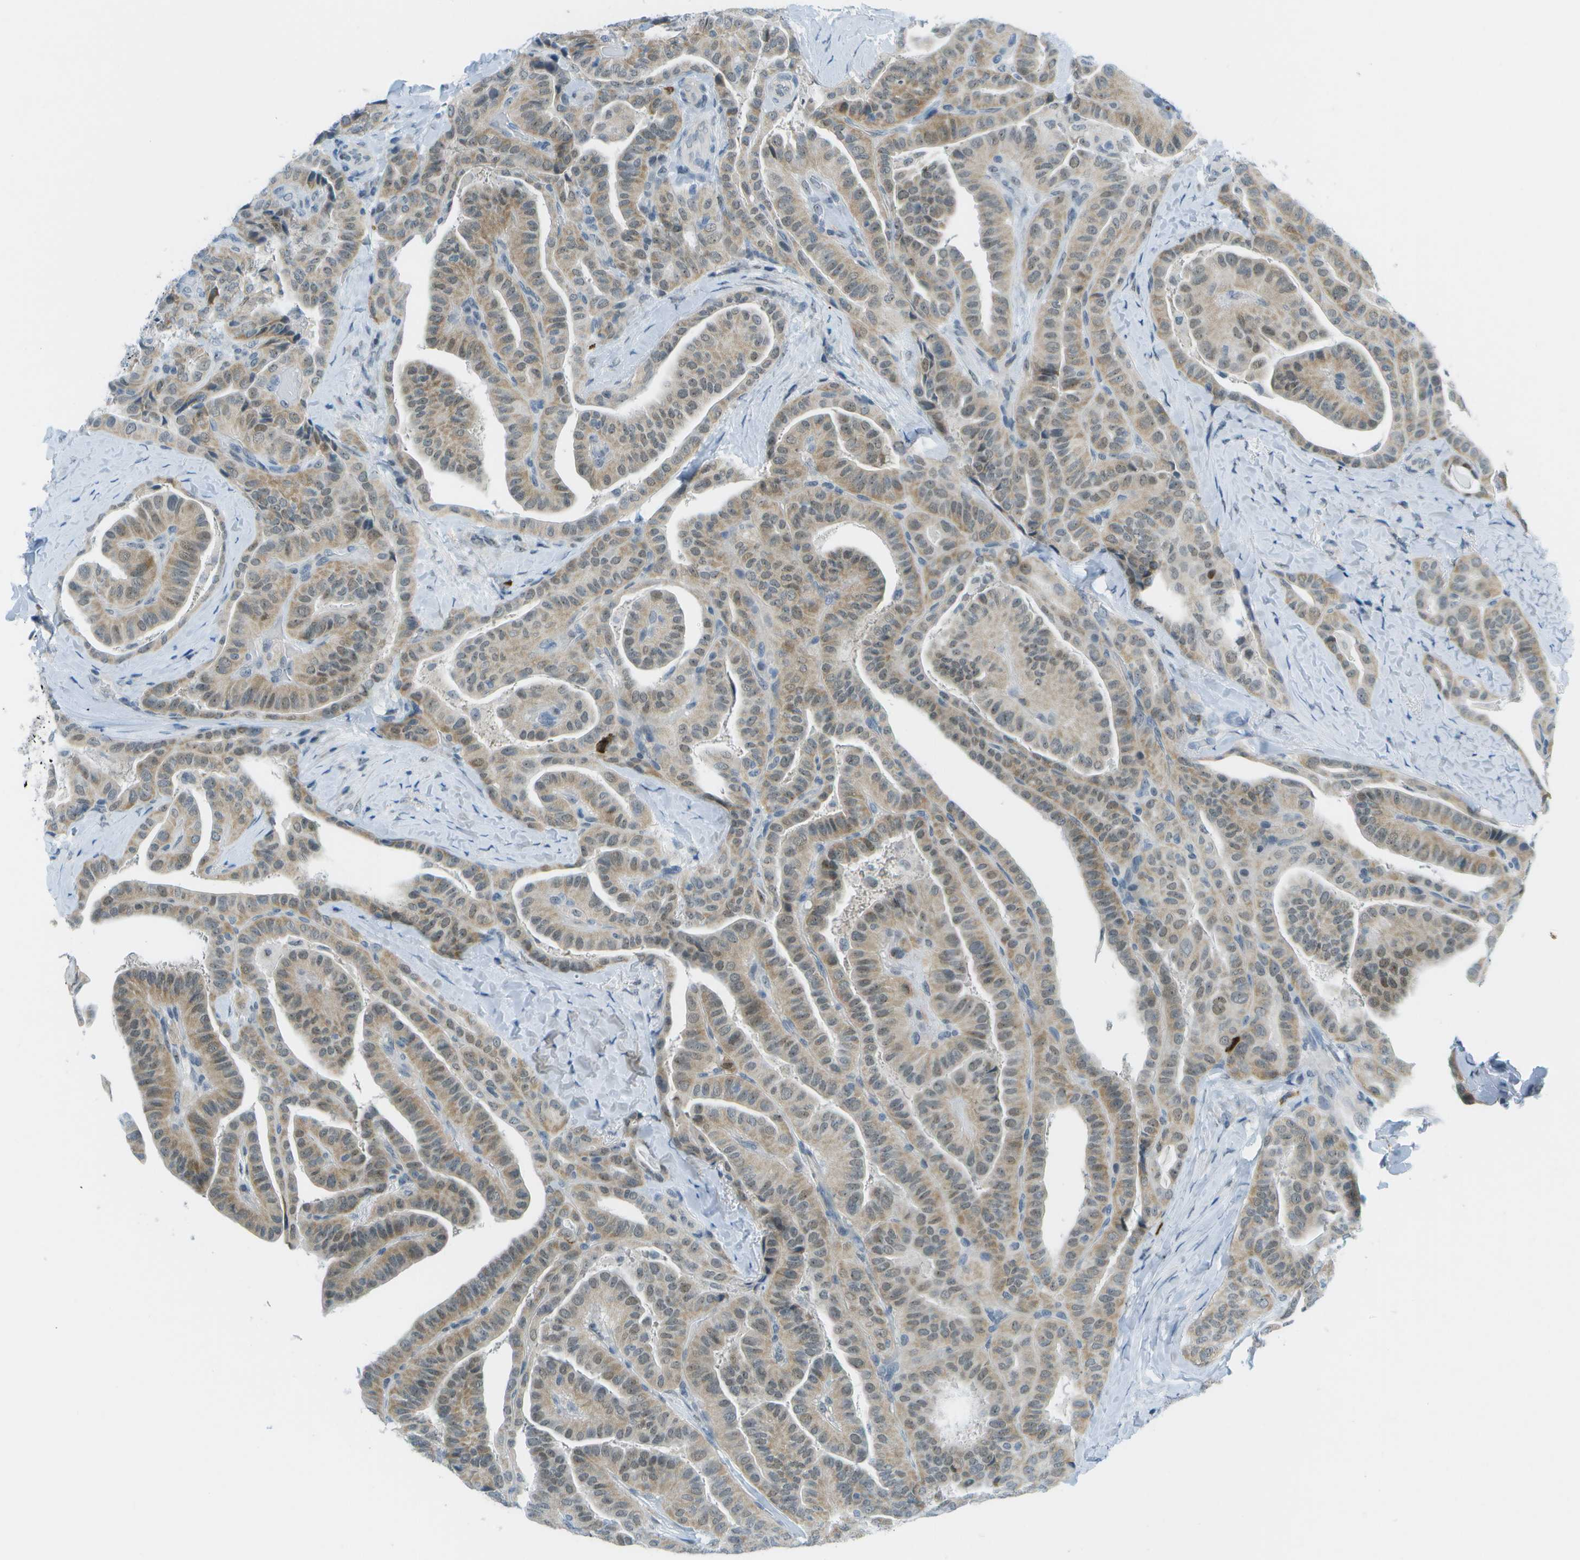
{"staining": {"intensity": "weak", "quantity": ">75%", "location": "cytoplasmic/membranous"}, "tissue": "thyroid cancer", "cell_type": "Tumor cells", "image_type": "cancer", "snomed": [{"axis": "morphology", "description": "Papillary adenocarcinoma, NOS"}, {"axis": "topography", "description": "Thyroid gland"}], "caption": "Thyroid papillary adenocarcinoma stained for a protein reveals weak cytoplasmic/membranous positivity in tumor cells. (DAB (3,3'-diaminobenzidine) IHC, brown staining for protein, blue staining for nuclei).", "gene": "PITHD1", "patient": {"sex": "male", "age": 77}}